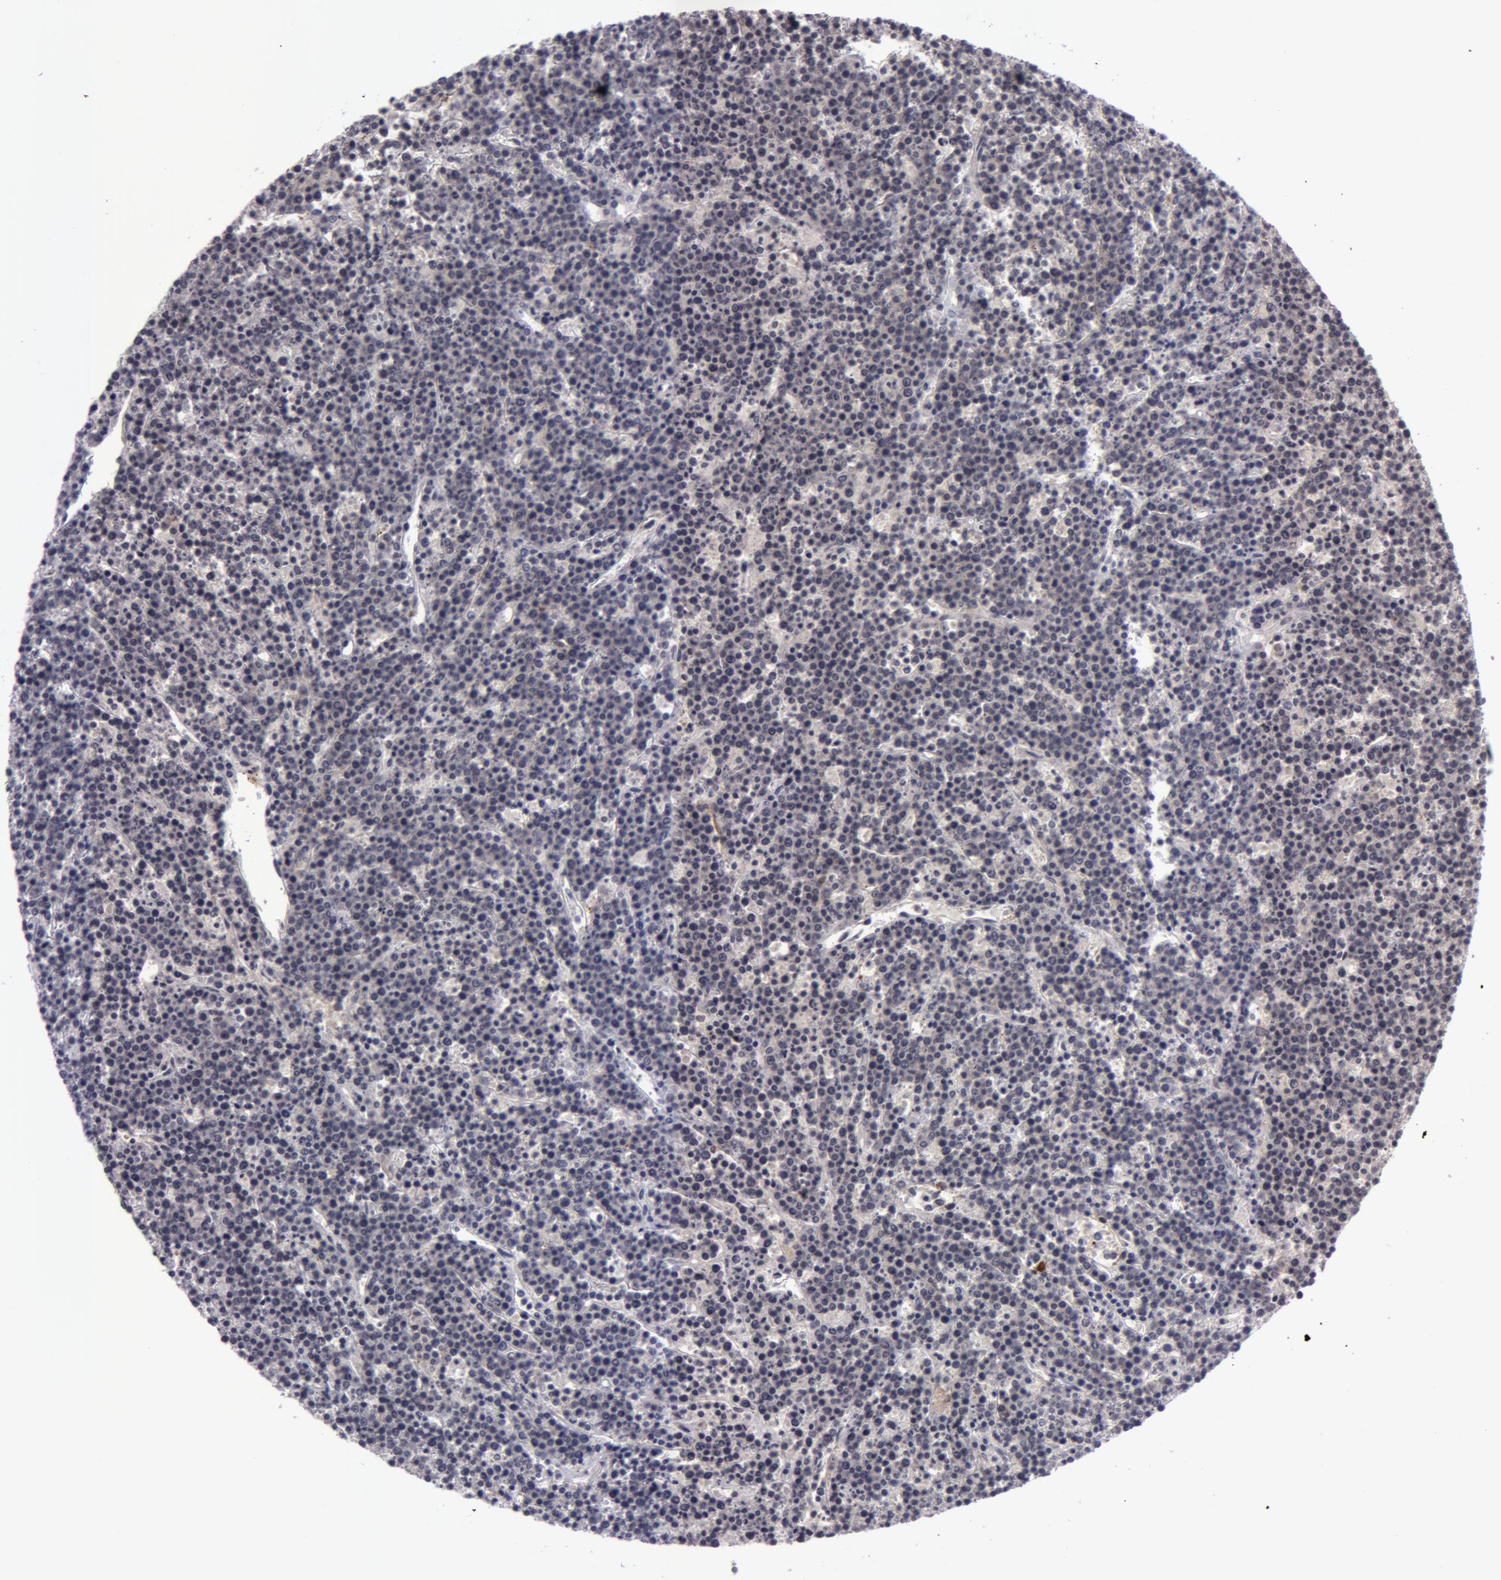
{"staining": {"intensity": "weak", "quantity": "25%-75%", "location": "cytoplasmic/membranous"}, "tissue": "lymphoma", "cell_type": "Tumor cells", "image_type": "cancer", "snomed": [{"axis": "morphology", "description": "Malignant lymphoma, non-Hodgkin's type, High grade"}, {"axis": "topography", "description": "Ovary"}], "caption": "The immunohistochemical stain highlights weak cytoplasmic/membranous expression in tumor cells of lymphoma tissue.", "gene": "TAGLN", "patient": {"sex": "female", "age": 56}}